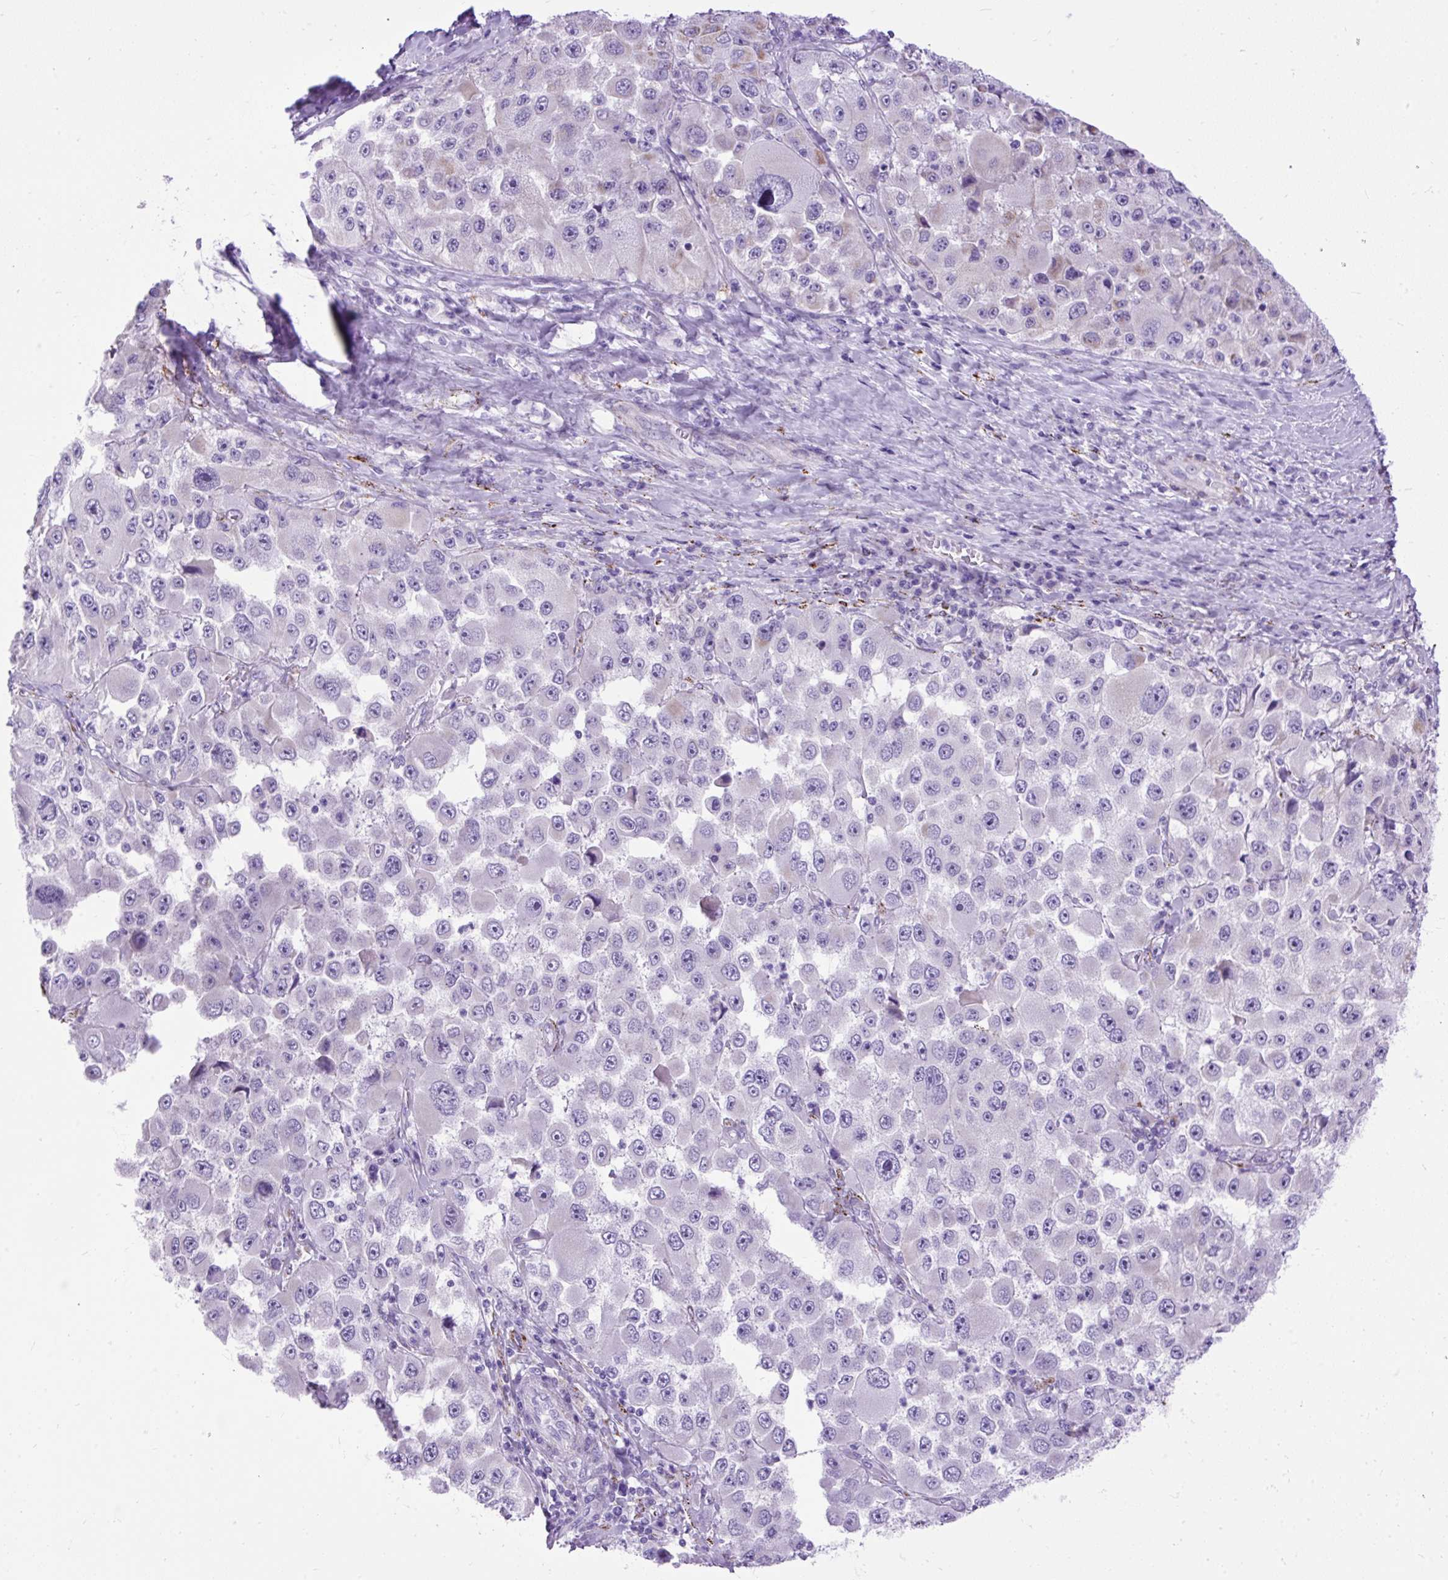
{"staining": {"intensity": "weak", "quantity": "<25%", "location": "cytoplasmic/membranous"}, "tissue": "melanoma", "cell_type": "Tumor cells", "image_type": "cancer", "snomed": [{"axis": "morphology", "description": "Malignant melanoma, Metastatic site"}, {"axis": "topography", "description": "Lymph node"}], "caption": "There is no significant expression in tumor cells of melanoma.", "gene": "ZNF256", "patient": {"sex": "male", "age": 62}}